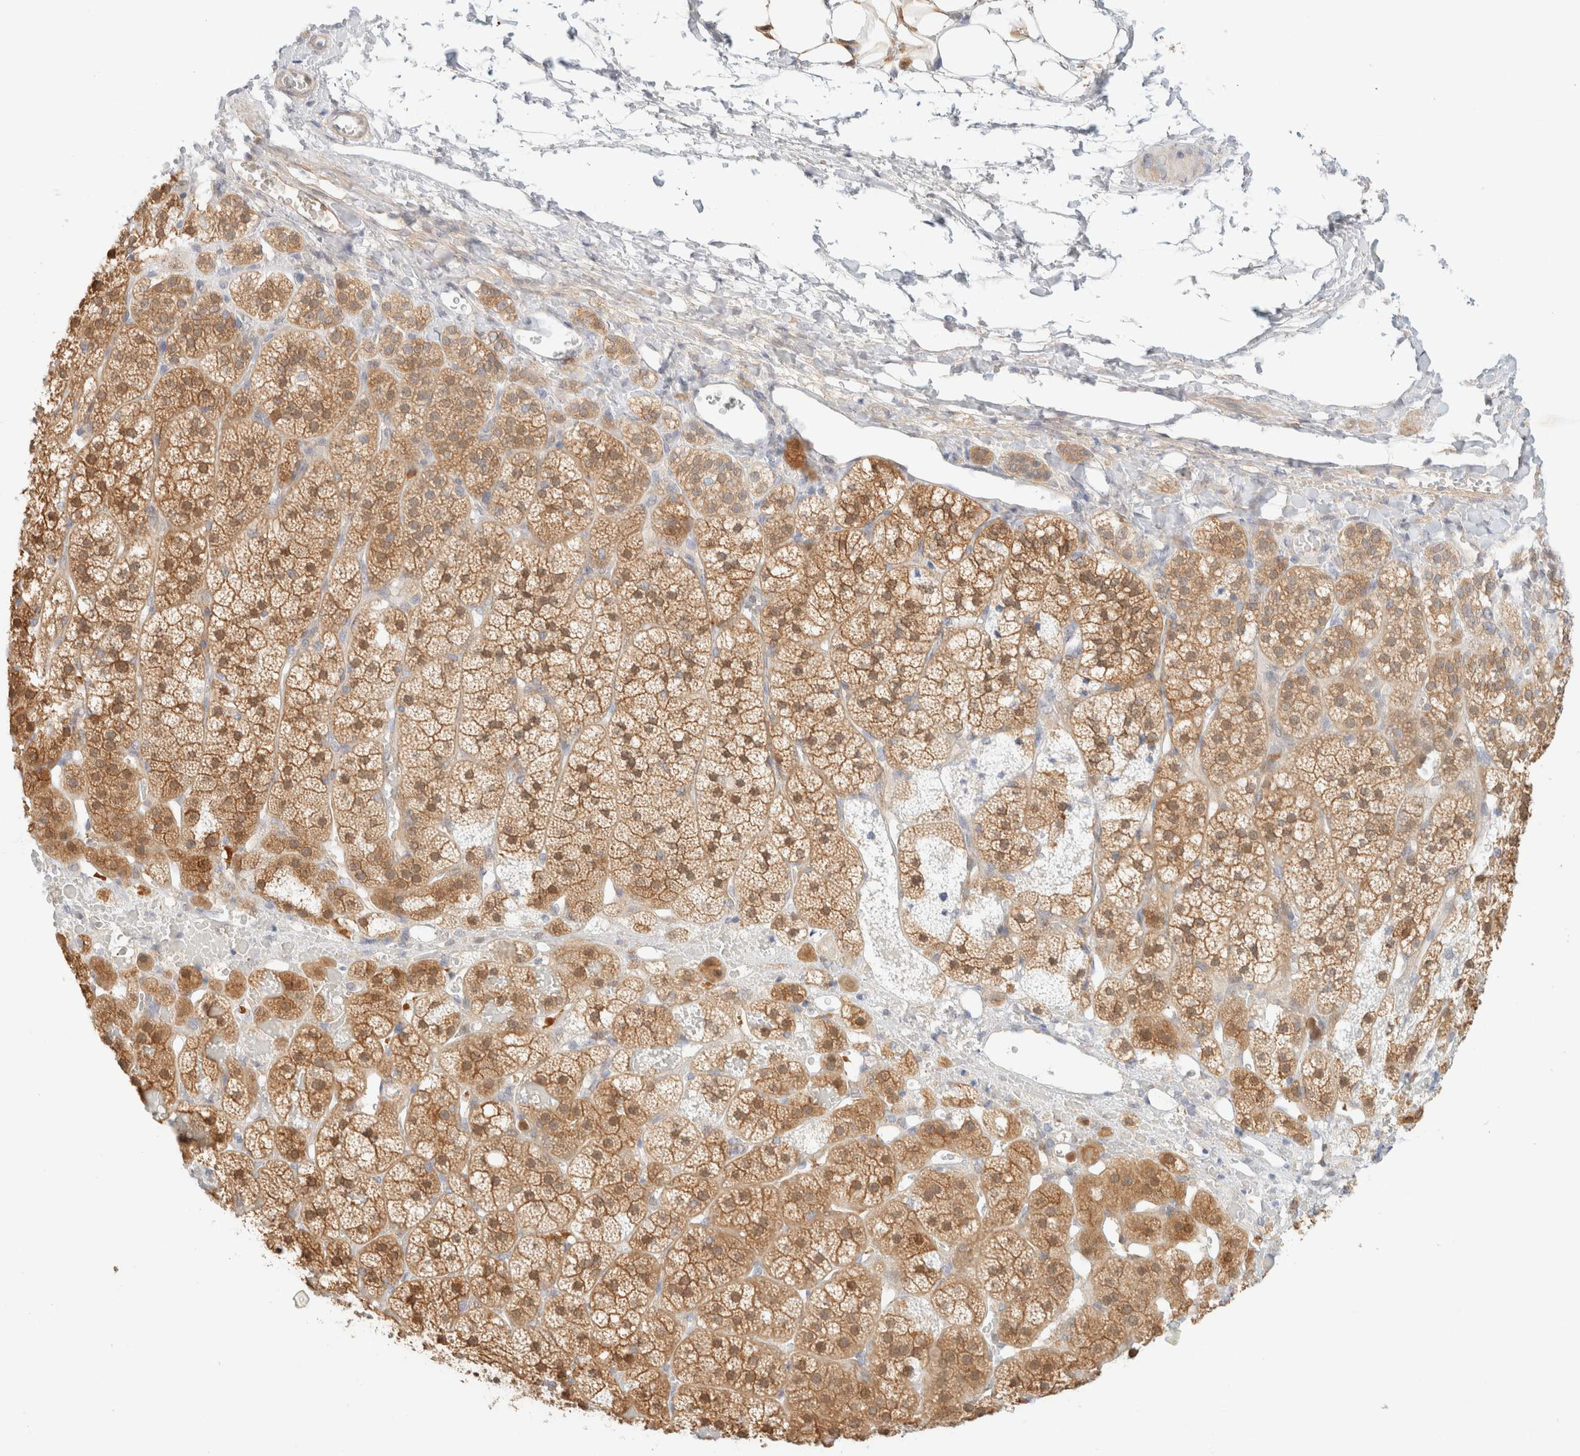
{"staining": {"intensity": "moderate", "quantity": ">75%", "location": "cytoplasmic/membranous,nuclear"}, "tissue": "adrenal gland", "cell_type": "Glandular cells", "image_type": "normal", "snomed": [{"axis": "morphology", "description": "Normal tissue, NOS"}, {"axis": "topography", "description": "Adrenal gland"}], "caption": "Moderate cytoplasmic/membranous,nuclear protein positivity is present in approximately >75% of glandular cells in adrenal gland. The staining was performed using DAB (3,3'-diaminobenzidine), with brown indicating positive protein expression. Nuclei are stained blue with hematoxylin.", "gene": "GPI", "patient": {"sex": "female", "age": 44}}